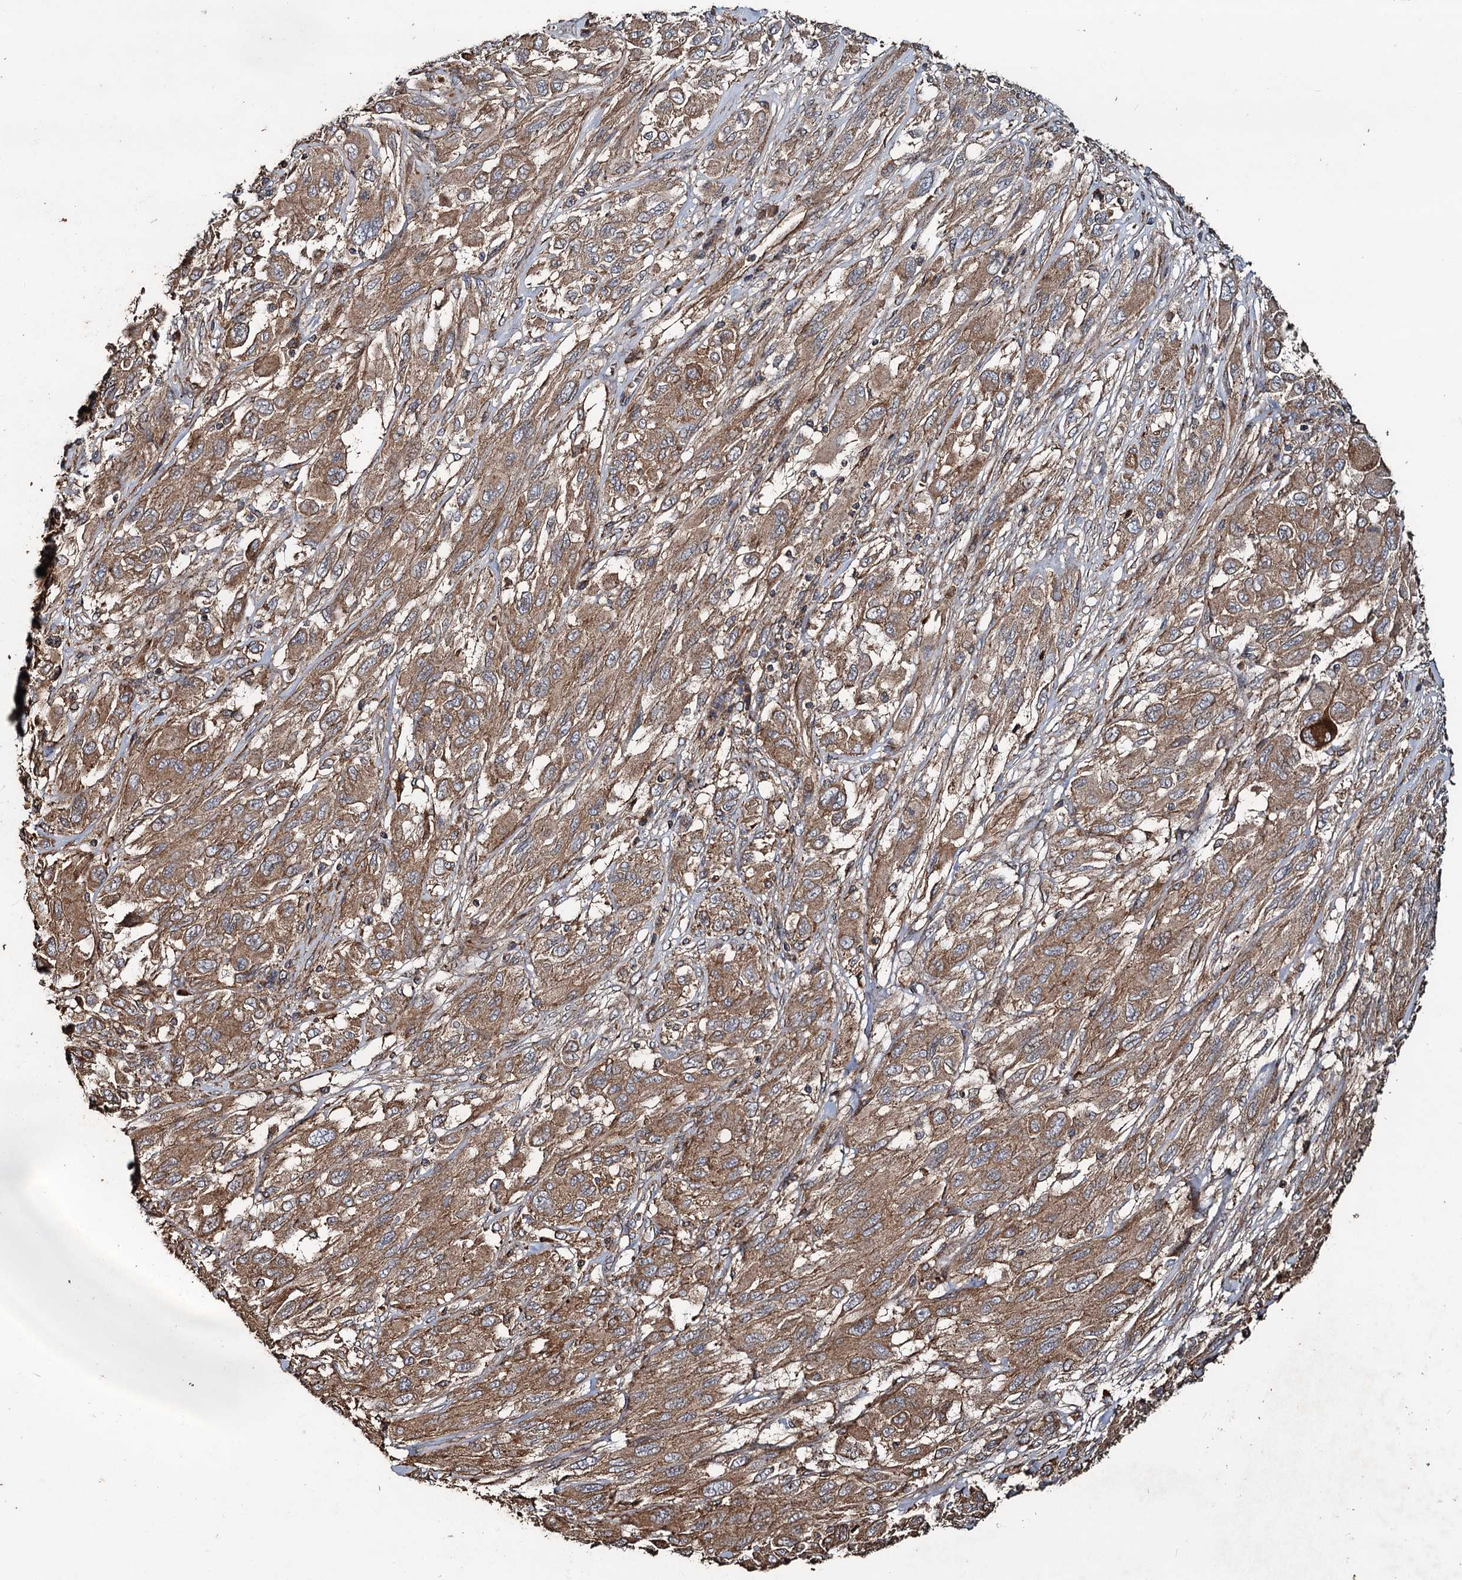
{"staining": {"intensity": "moderate", "quantity": ">75%", "location": "cytoplasmic/membranous"}, "tissue": "melanoma", "cell_type": "Tumor cells", "image_type": "cancer", "snomed": [{"axis": "morphology", "description": "Malignant melanoma, NOS"}, {"axis": "topography", "description": "Skin"}], "caption": "Moderate cytoplasmic/membranous staining is present in approximately >75% of tumor cells in malignant melanoma. The protein is shown in brown color, while the nuclei are stained blue.", "gene": "NOTCH2NLA", "patient": {"sex": "female", "age": 91}}